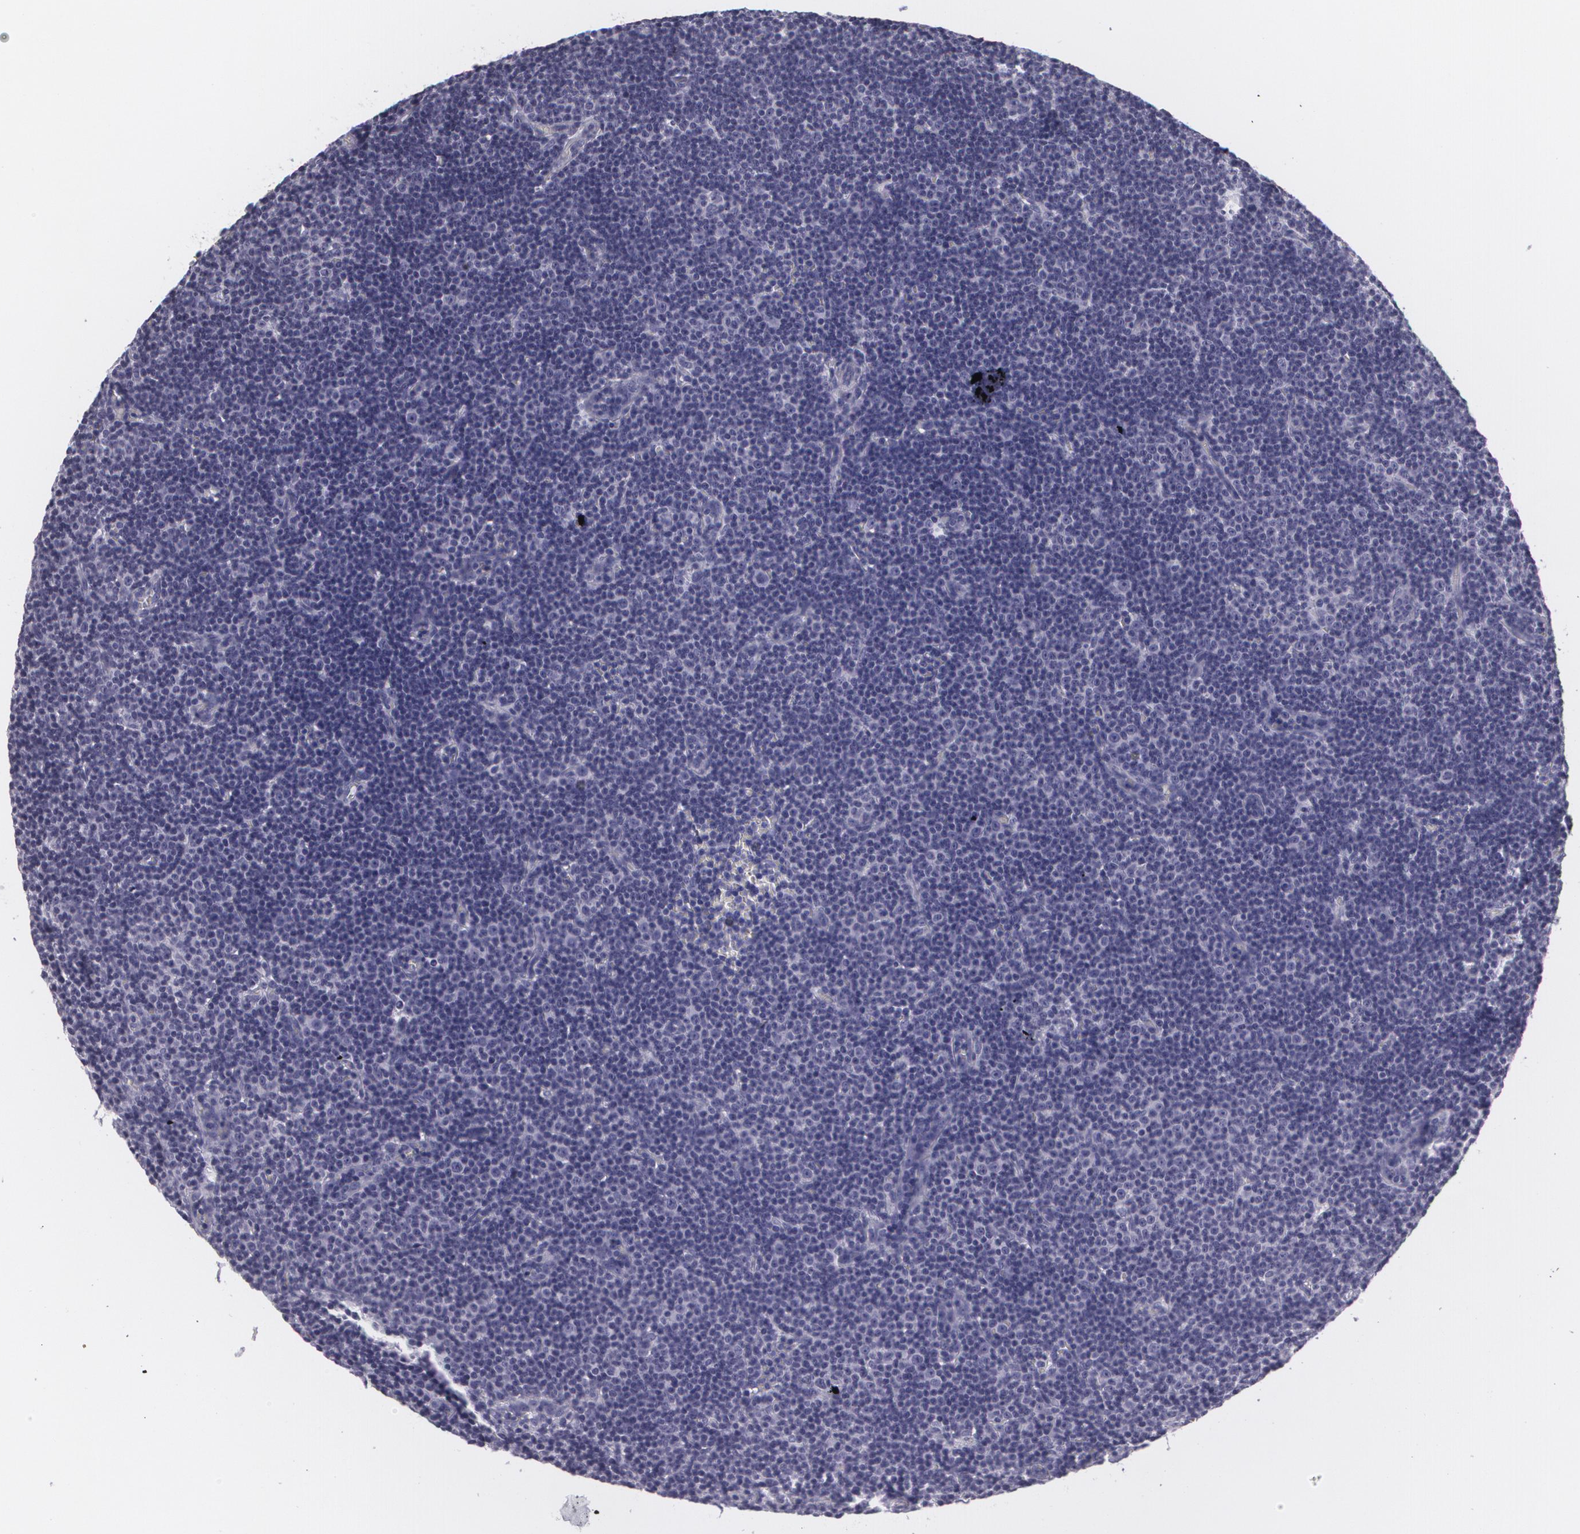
{"staining": {"intensity": "negative", "quantity": "none", "location": "none"}, "tissue": "lymphoma", "cell_type": "Tumor cells", "image_type": "cancer", "snomed": [{"axis": "morphology", "description": "Malignant lymphoma, non-Hodgkin's type, Low grade"}, {"axis": "topography", "description": "Lymph node"}], "caption": "IHC photomicrograph of neoplastic tissue: lymphoma stained with DAB demonstrates no significant protein positivity in tumor cells.", "gene": "MAP2", "patient": {"sex": "male", "age": 57}}